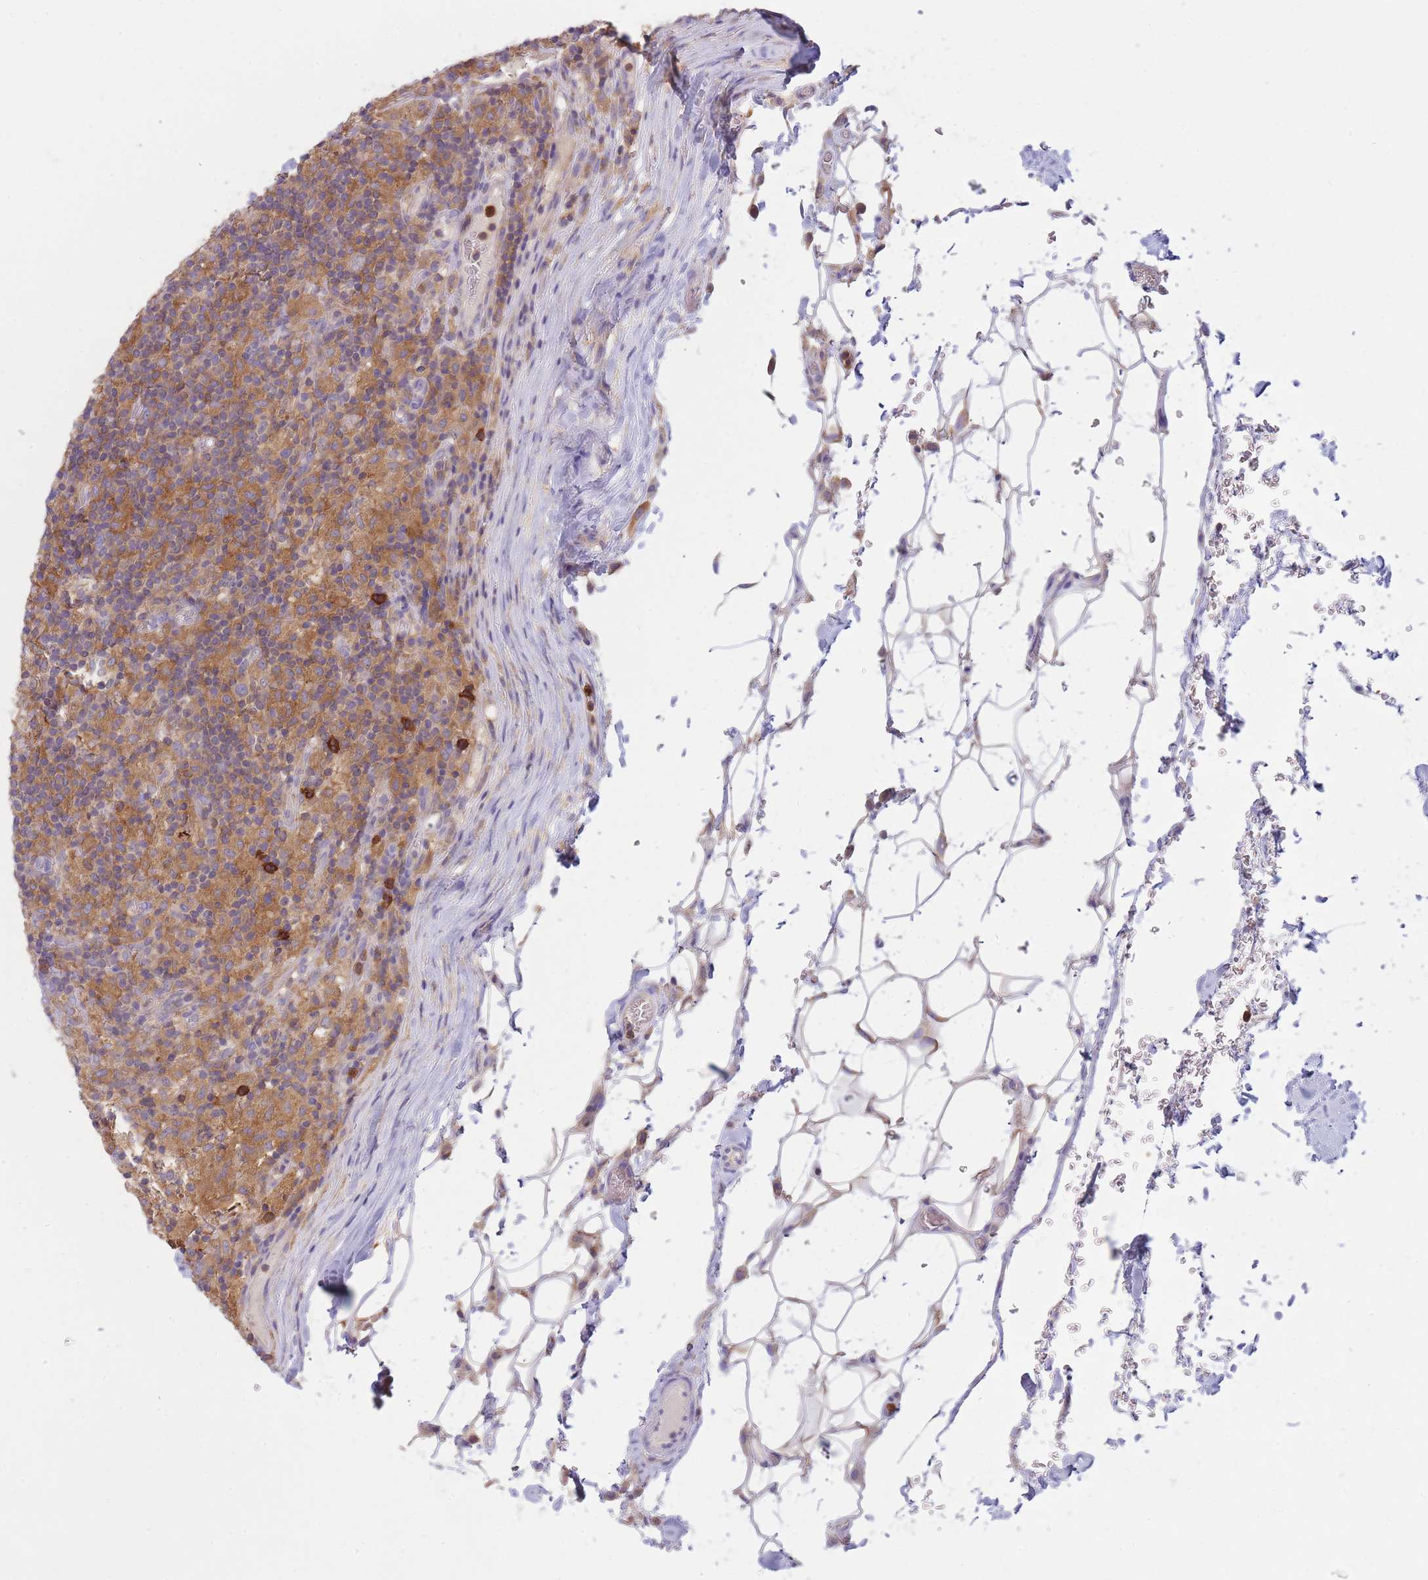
{"staining": {"intensity": "negative", "quantity": "none", "location": "none"}, "tissue": "lymphoma", "cell_type": "Tumor cells", "image_type": "cancer", "snomed": [{"axis": "morphology", "description": "Hodgkin's disease, NOS"}, {"axis": "topography", "description": "Lymph node"}], "caption": "High magnification brightfield microscopy of lymphoma stained with DAB (brown) and counterstained with hematoxylin (blue): tumor cells show no significant expression.", "gene": "ST3GAL4", "patient": {"sex": "male", "age": 70}}